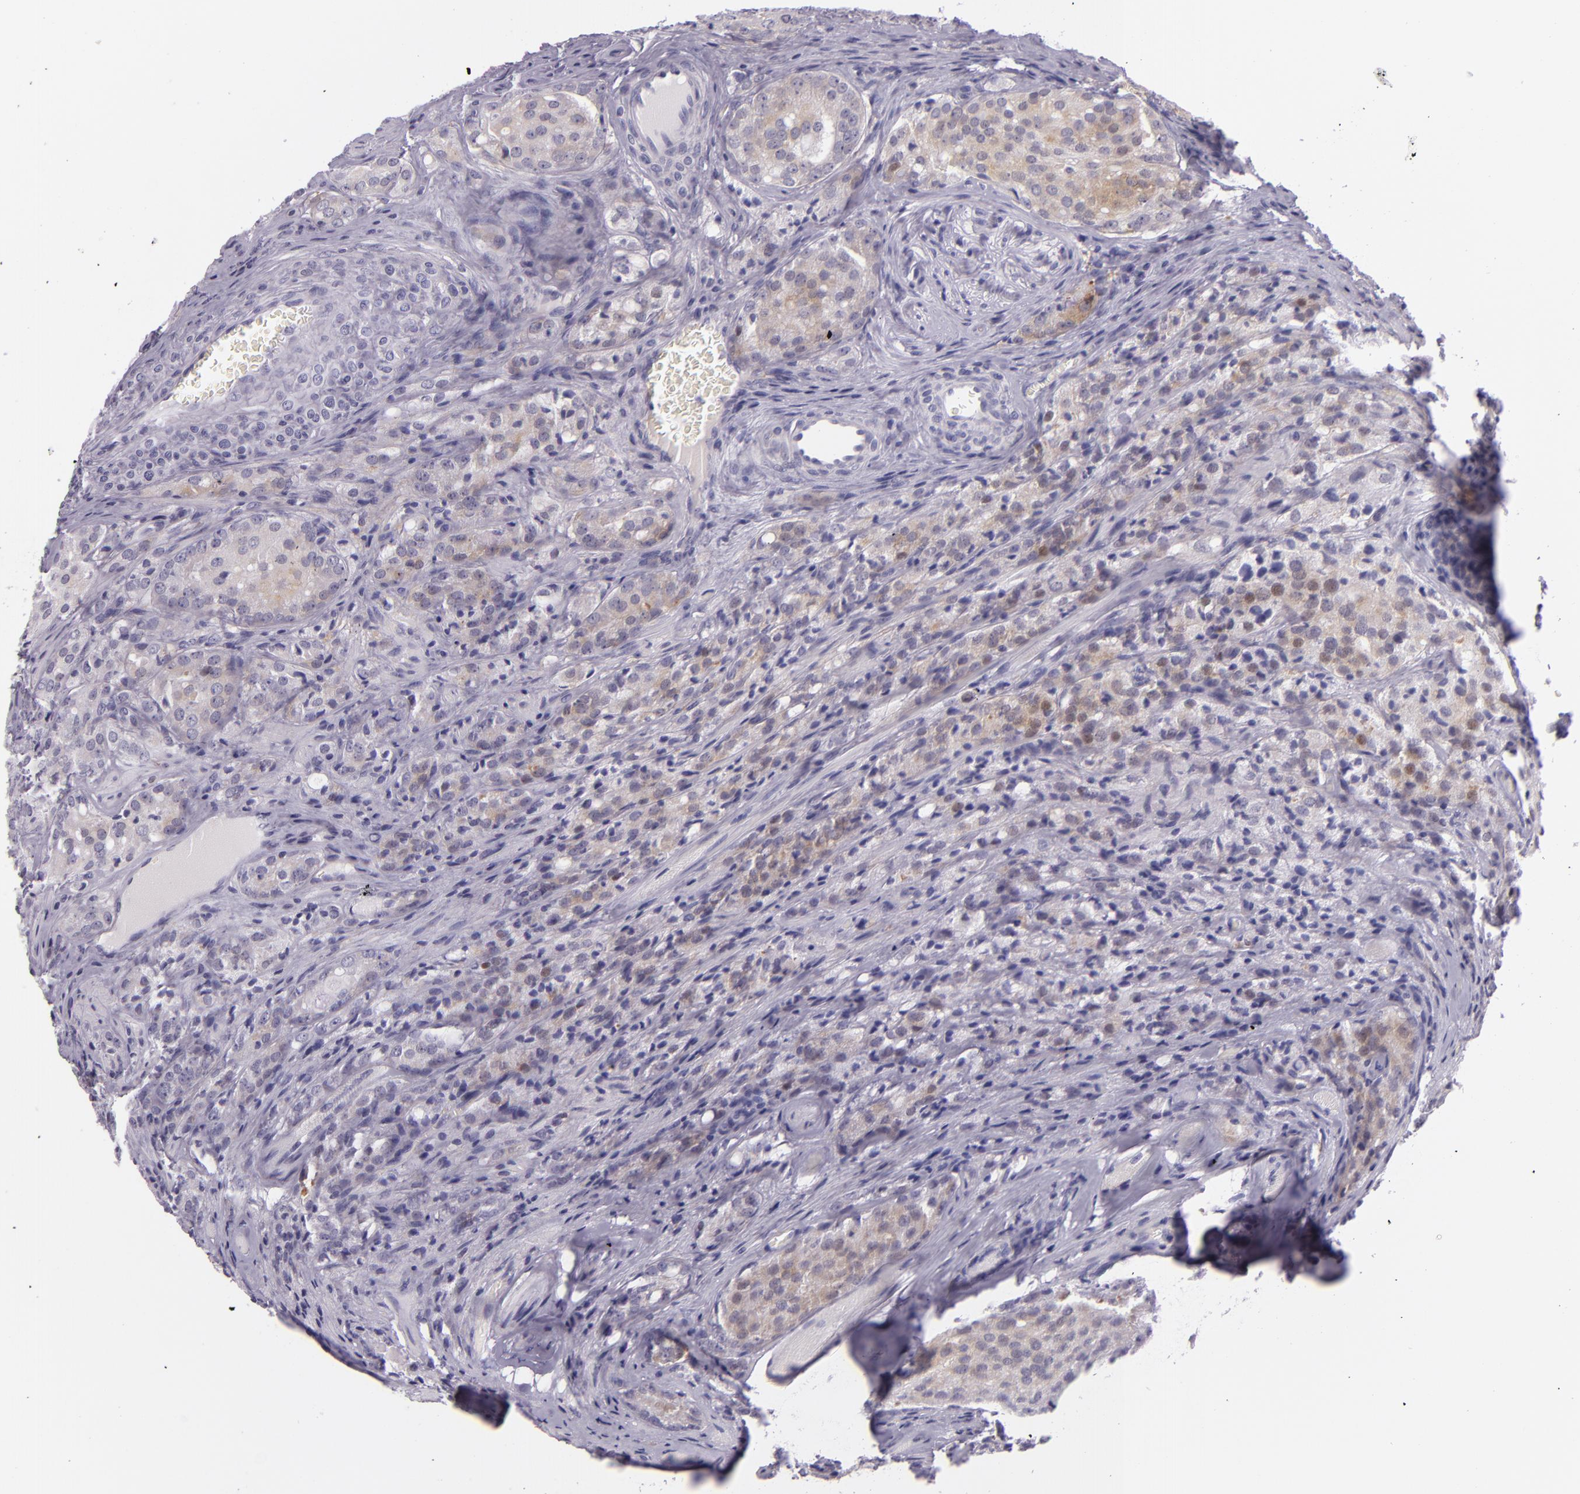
{"staining": {"intensity": "weak", "quantity": "25%-75%", "location": "cytoplasmic/membranous"}, "tissue": "prostate cancer", "cell_type": "Tumor cells", "image_type": "cancer", "snomed": [{"axis": "morphology", "description": "Adenocarcinoma, Medium grade"}, {"axis": "topography", "description": "Prostate"}], "caption": "Prostate adenocarcinoma (medium-grade) stained for a protein (brown) shows weak cytoplasmic/membranous positive staining in about 25%-75% of tumor cells.", "gene": "HSP90AA1", "patient": {"sex": "male", "age": 60}}